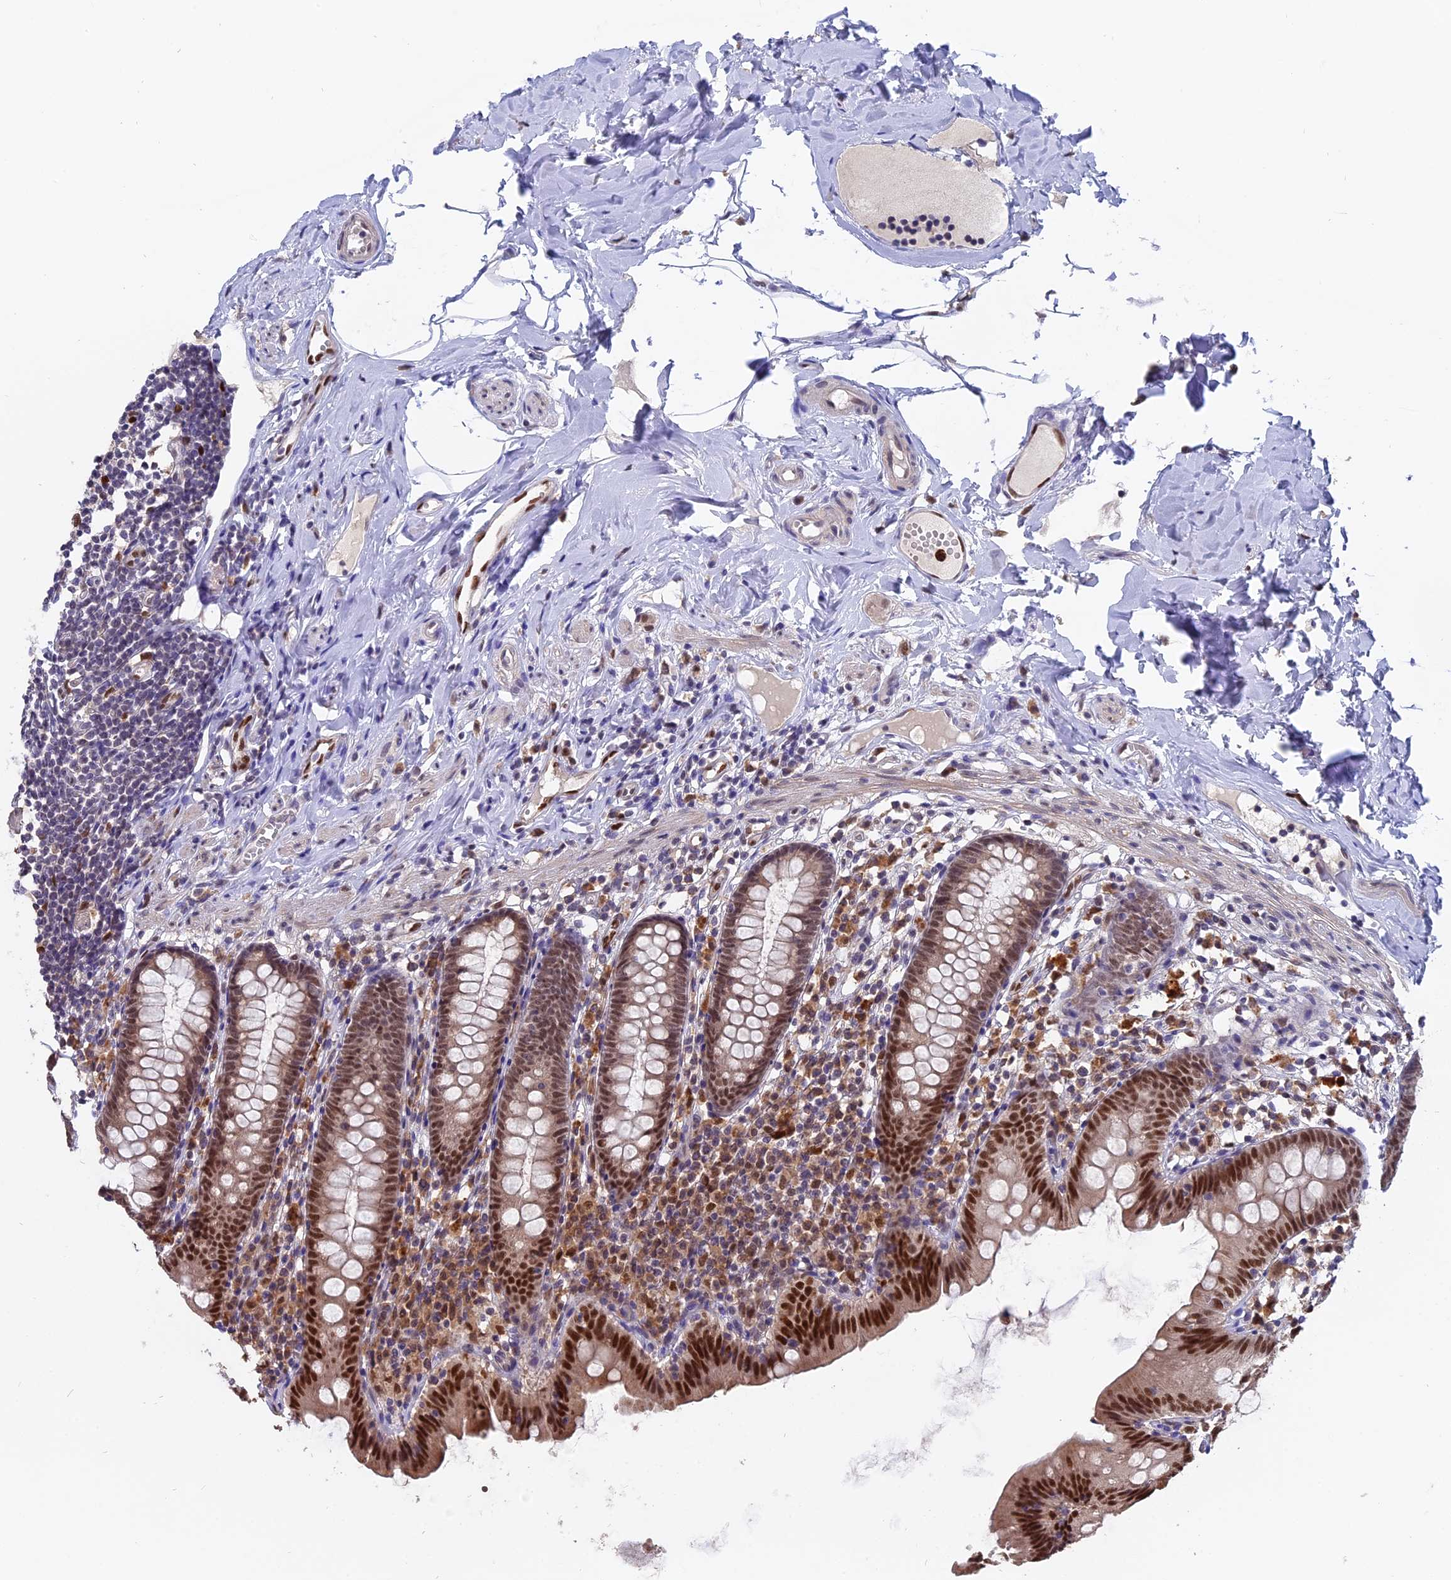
{"staining": {"intensity": "strong", "quantity": ">75%", "location": "nuclear"}, "tissue": "appendix", "cell_type": "Glandular cells", "image_type": "normal", "snomed": [{"axis": "morphology", "description": "Normal tissue, NOS"}, {"axis": "topography", "description": "Appendix"}], "caption": "An immunohistochemistry (IHC) histopathology image of normal tissue is shown. Protein staining in brown shows strong nuclear positivity in appendix within glandular cells. The staining is performed using DAB brown chromogen to label protein expression. The nuclei are counter-stained blue using hematoxylin.", "gene": "FAM118B", "patient": {"sex": "male", "age": 52}}